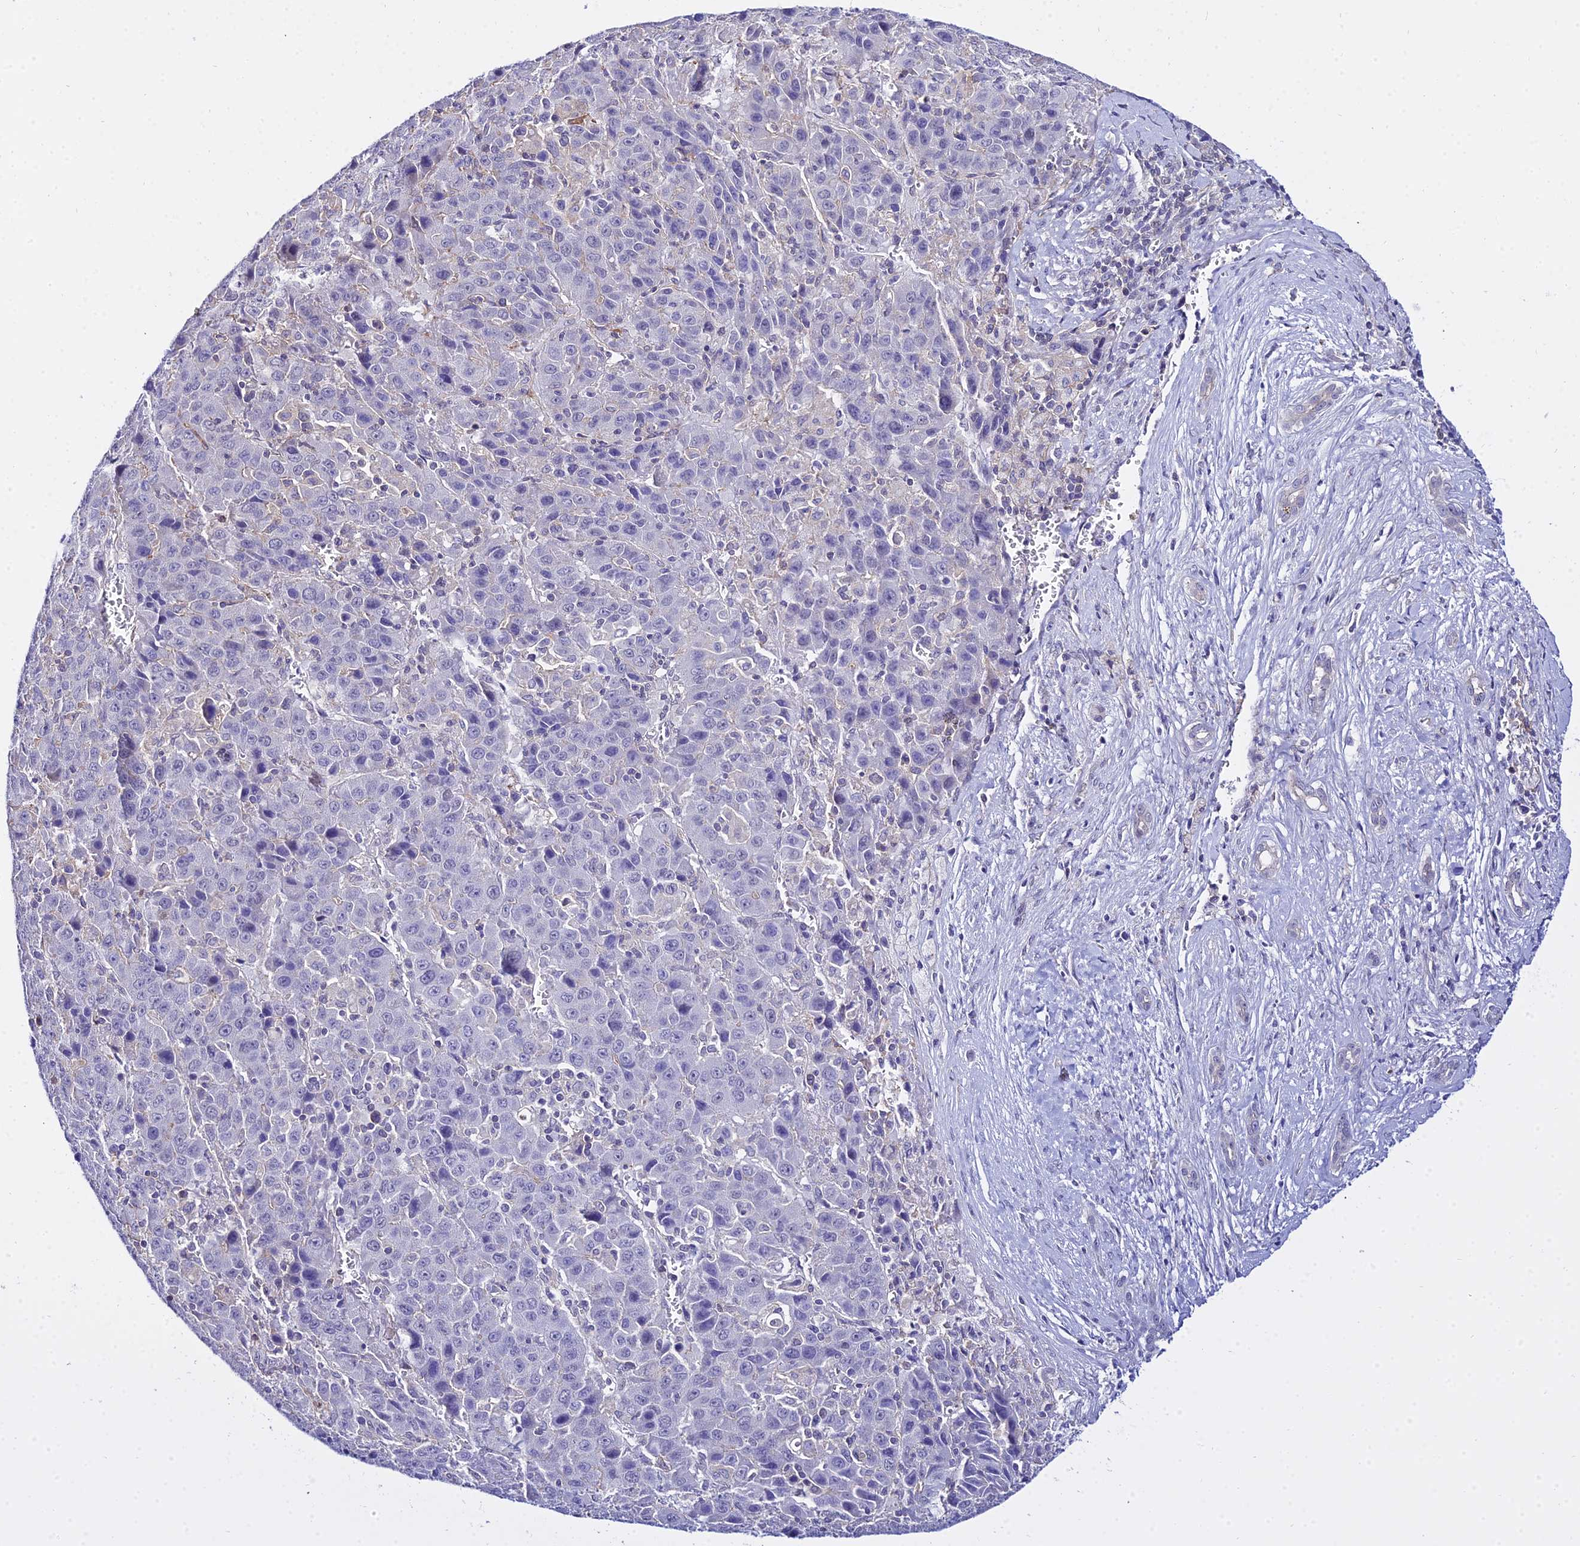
{"staining": {"intensity": "negative", "quantity": "none", "location": "none"}, "tissue": "liver cancer", "cell_type": "Tumor cells", "image_type": "cancer", "snomed": [{"axis": "morphology", "description": "Carcinoma, Hepatocellular, NOS"}, {"axis": "topography", "description": "Liver"}], "caption": "This image is of liver cancer stained with immunohistochemistry (IHC) to label a protein in brown with the nuclei are counter-stained blue. There is no positivity in tumor cells. (DAB IHC visualized using brightfield microscopy, high magnification).", "gene": "ZNF628", "patient": {"sex": "female", "age": 53}}